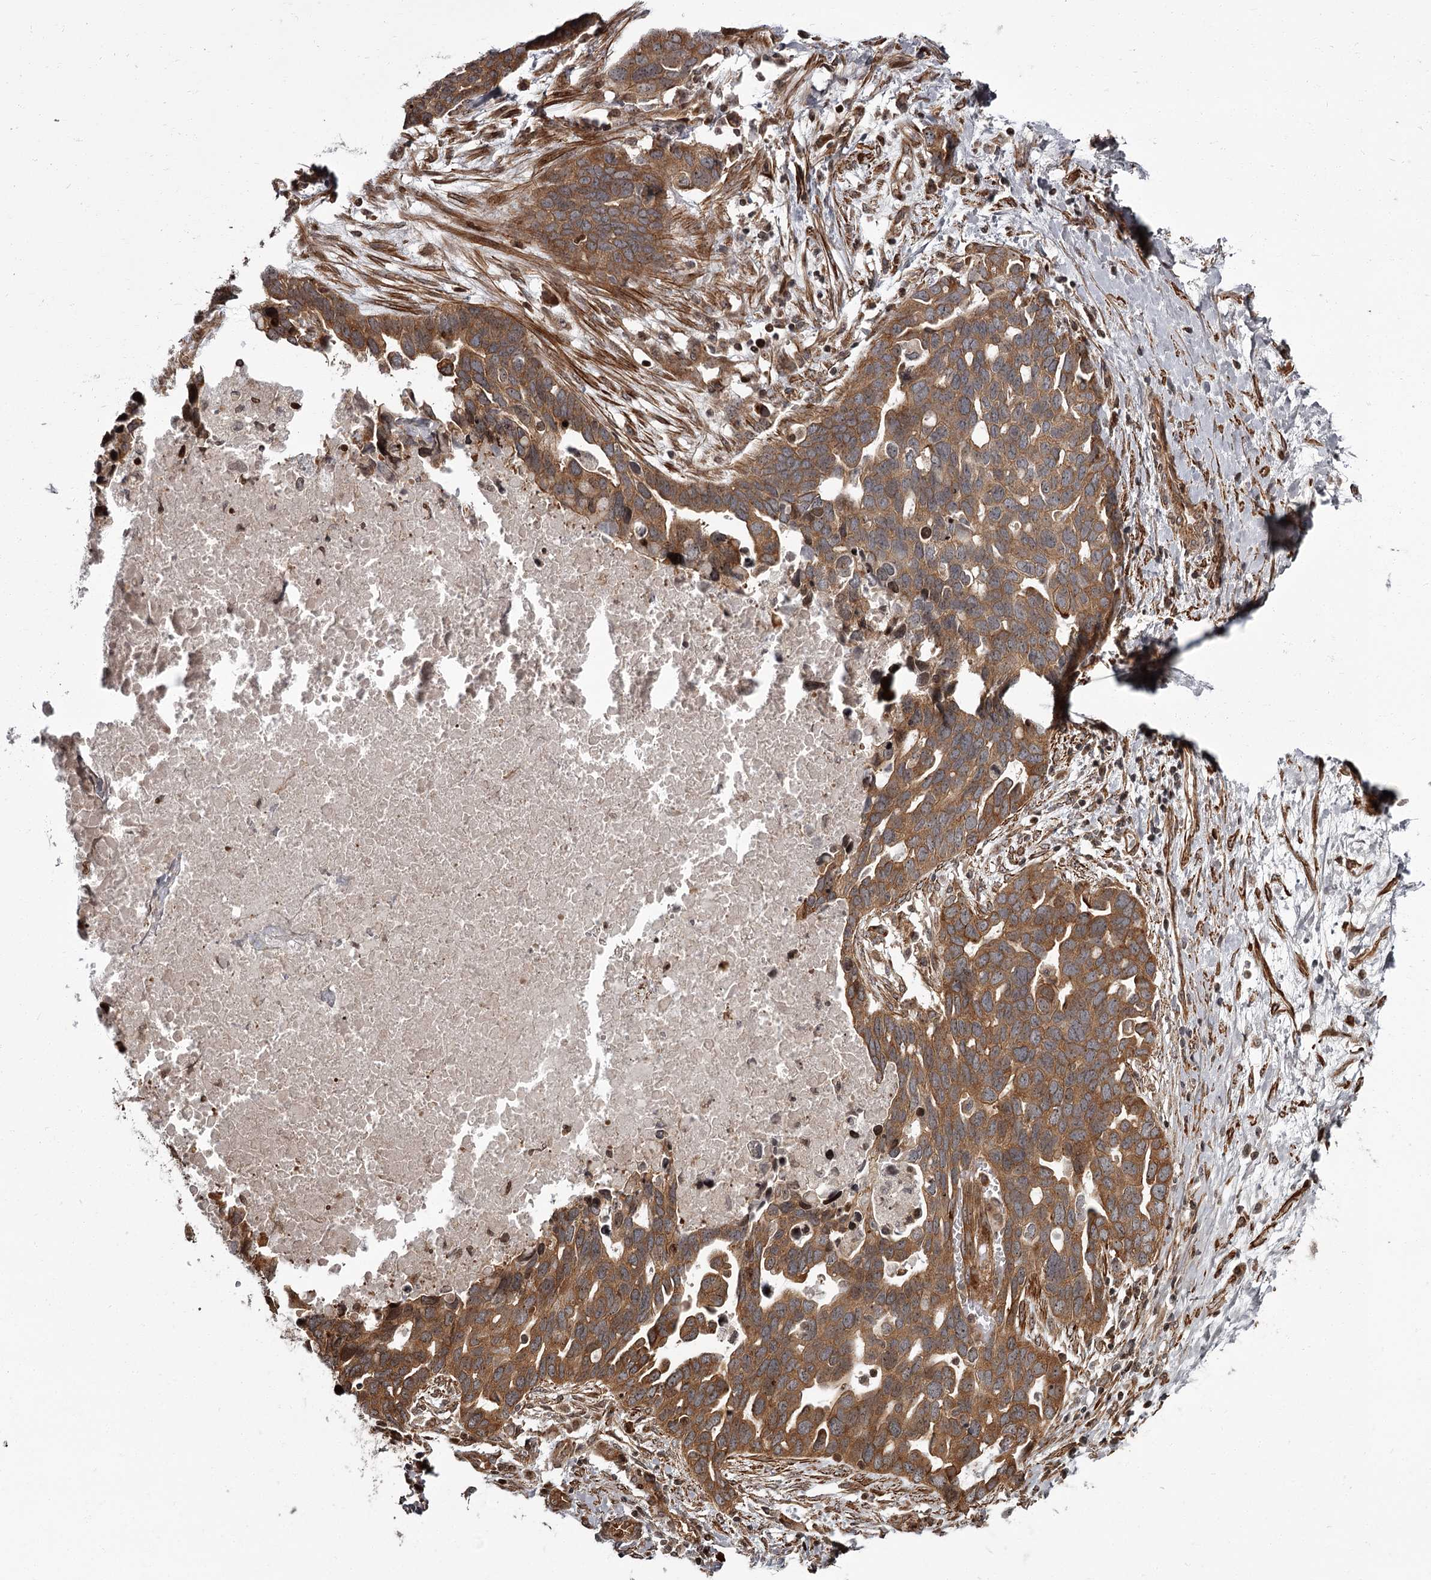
{"staining": {"intensity": "moderate", "quantity": ">75%", "location": "cytoplasmic/membranous,nuclear"}, "tissue": "ovarian cancer", "cell_type": "Tumor cells", "image_type": "cancer", "snomed": [{"axis": "morphology", "description": "Cystadenocarcinoma, serous, NOS"}, {"axis": "topography", "description": "Ovary"}], "caption": "Protein expression analysis of human ovarian cancer reveals moderate cytoplasmic/membranous and nuclear expression in approximately >75% of tumor cells.", "gene": "THAP9", "patient": {"sex": "female", "age": 54}}